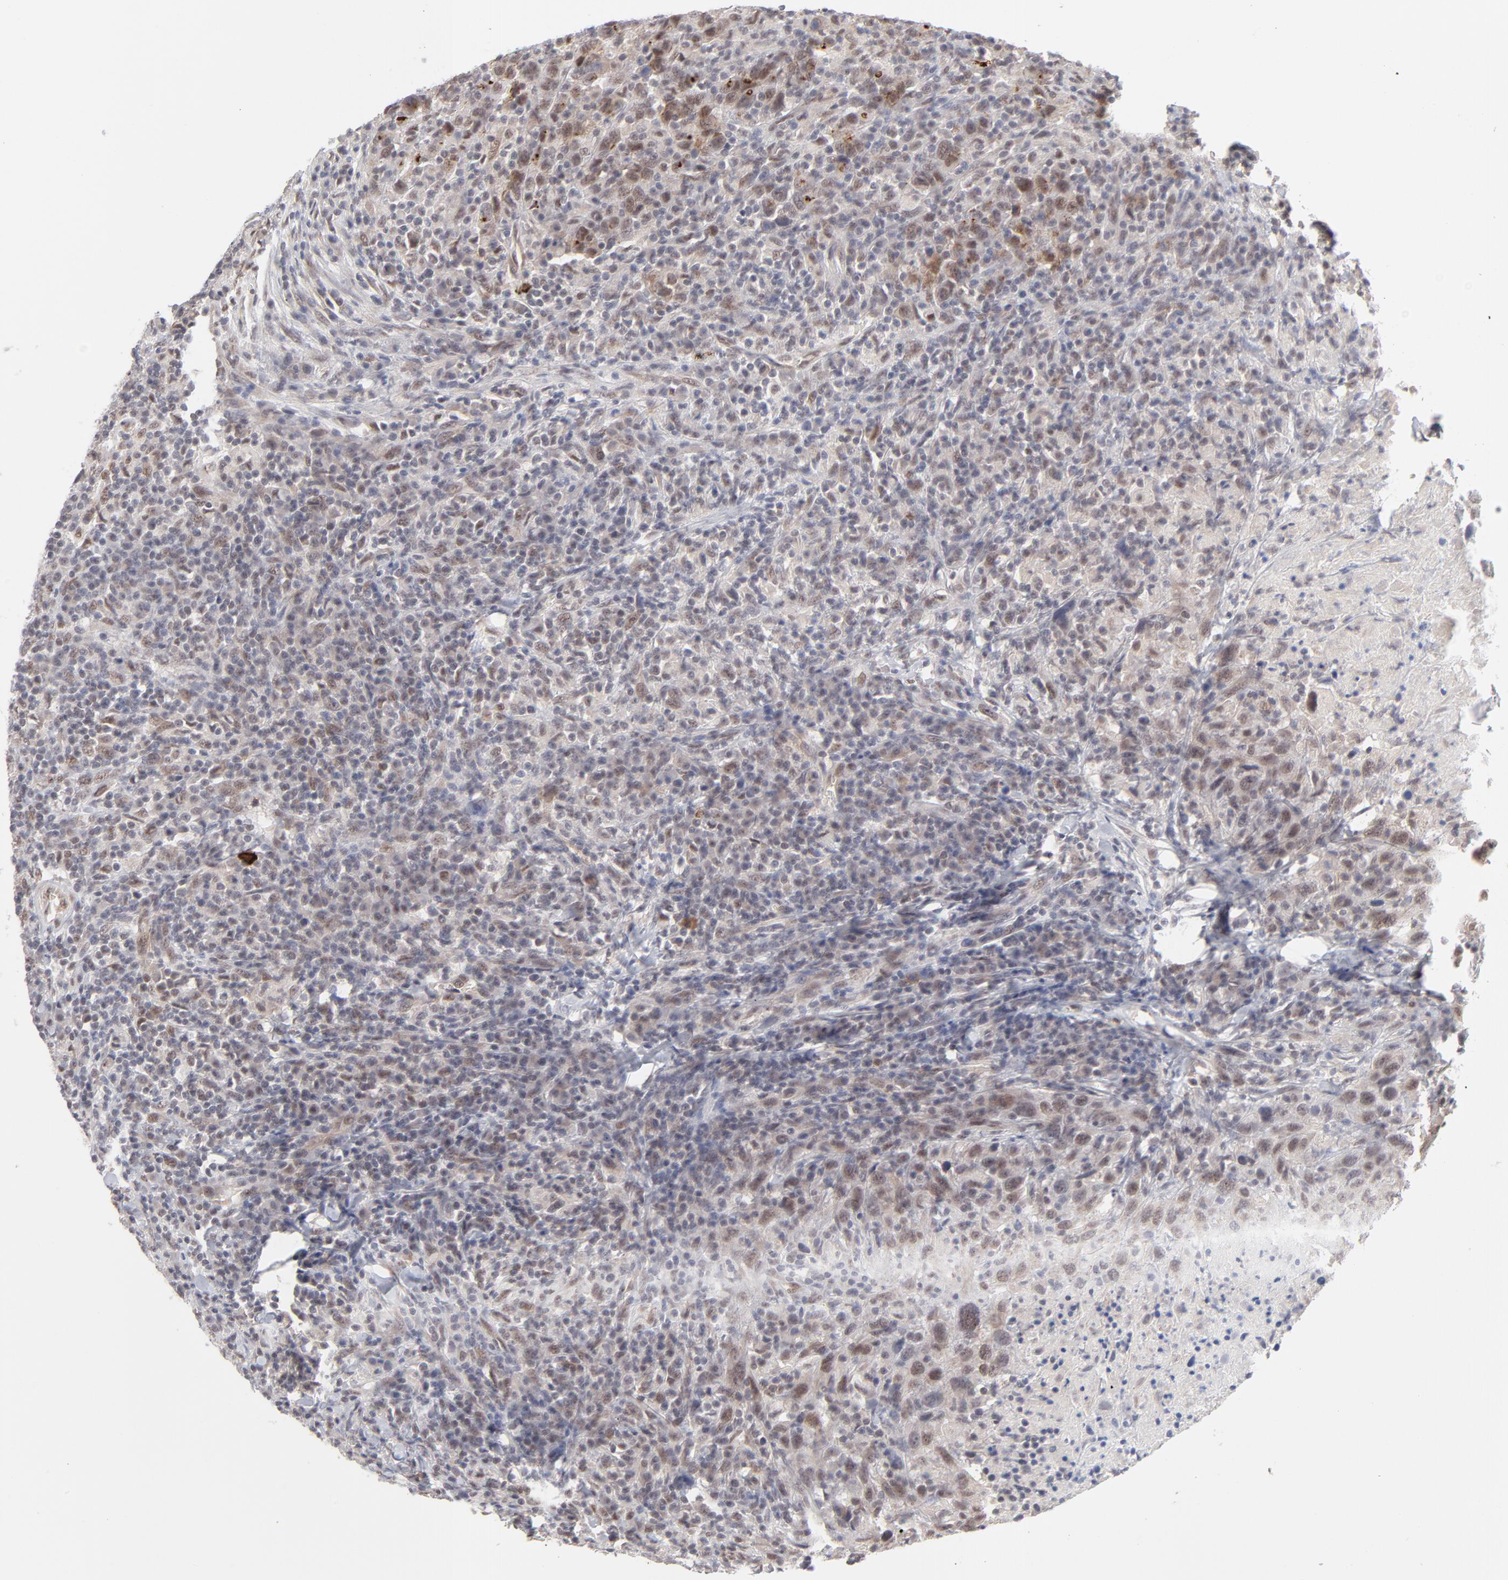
{"staining": {"intensity": "moderate", "quantity": ">75%", "location": "cytoplasmic/membranous,nuclear"}, "tissue": "urothelial cancer", "cell_type": "Tumor cells", "image_type": "cancer", "snomed": [{"axis": "morphology", "description": "Urothelial carcinoma, High grade"}, {"axis": "topography", "description": "Urinary bladder"}], "caption": "Immunohistochemistry (IHC) micrograph of neoplastic tissue: urothelial cancer stained using immunohistochemistry (IHC) demonstrates medium levels of moderate protein expression localized specifically in the cytoplasmic/membranous and nuclear of tumor cells, appearing as a cytoplasmic/membranous and nuclear brown color.", "gene": "NBN", "patient": {"sex": "male", "age": 61}}